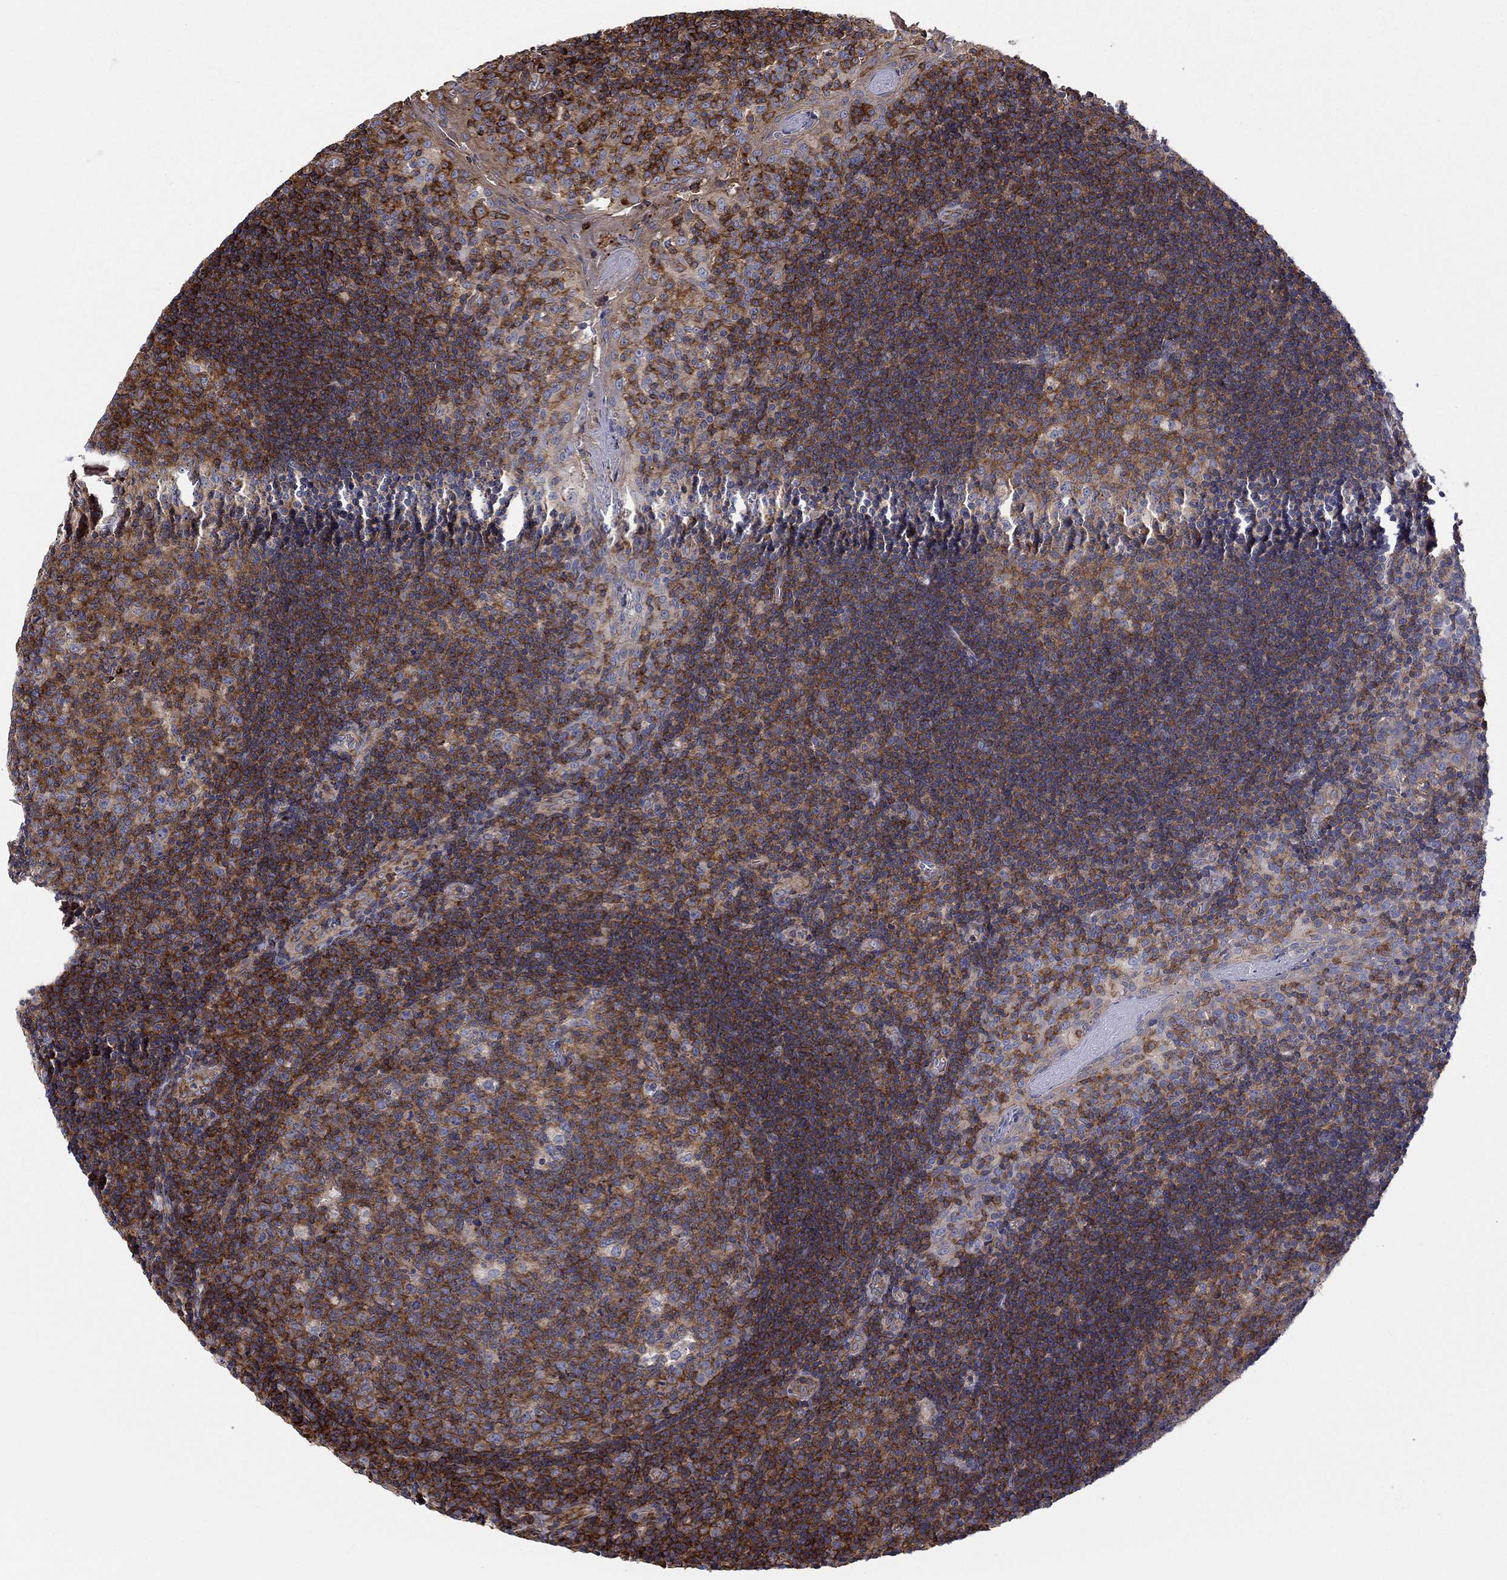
{"staining": {"intensity": "strong", "quantity": "25%-75%", "location": "cytoplasmic/membranous"}, "tissue": "tonsil", "cell_type": "Germinal center cells", "image_type": "normal", "snomed": [{"axis": "morphology", "description": "Normal tissue, NOS"}, {"axis": "topography", "description": "Tonsil"}], "caption": "Strong cytoplasmic/membranous staining for a protein is seen in approximately 25%-75% of germinal center cells of benign tonsil using immunohistochemistry (IHC).", "gene": "NPHP1", "patient": {"sex": "female", "age": 13}}